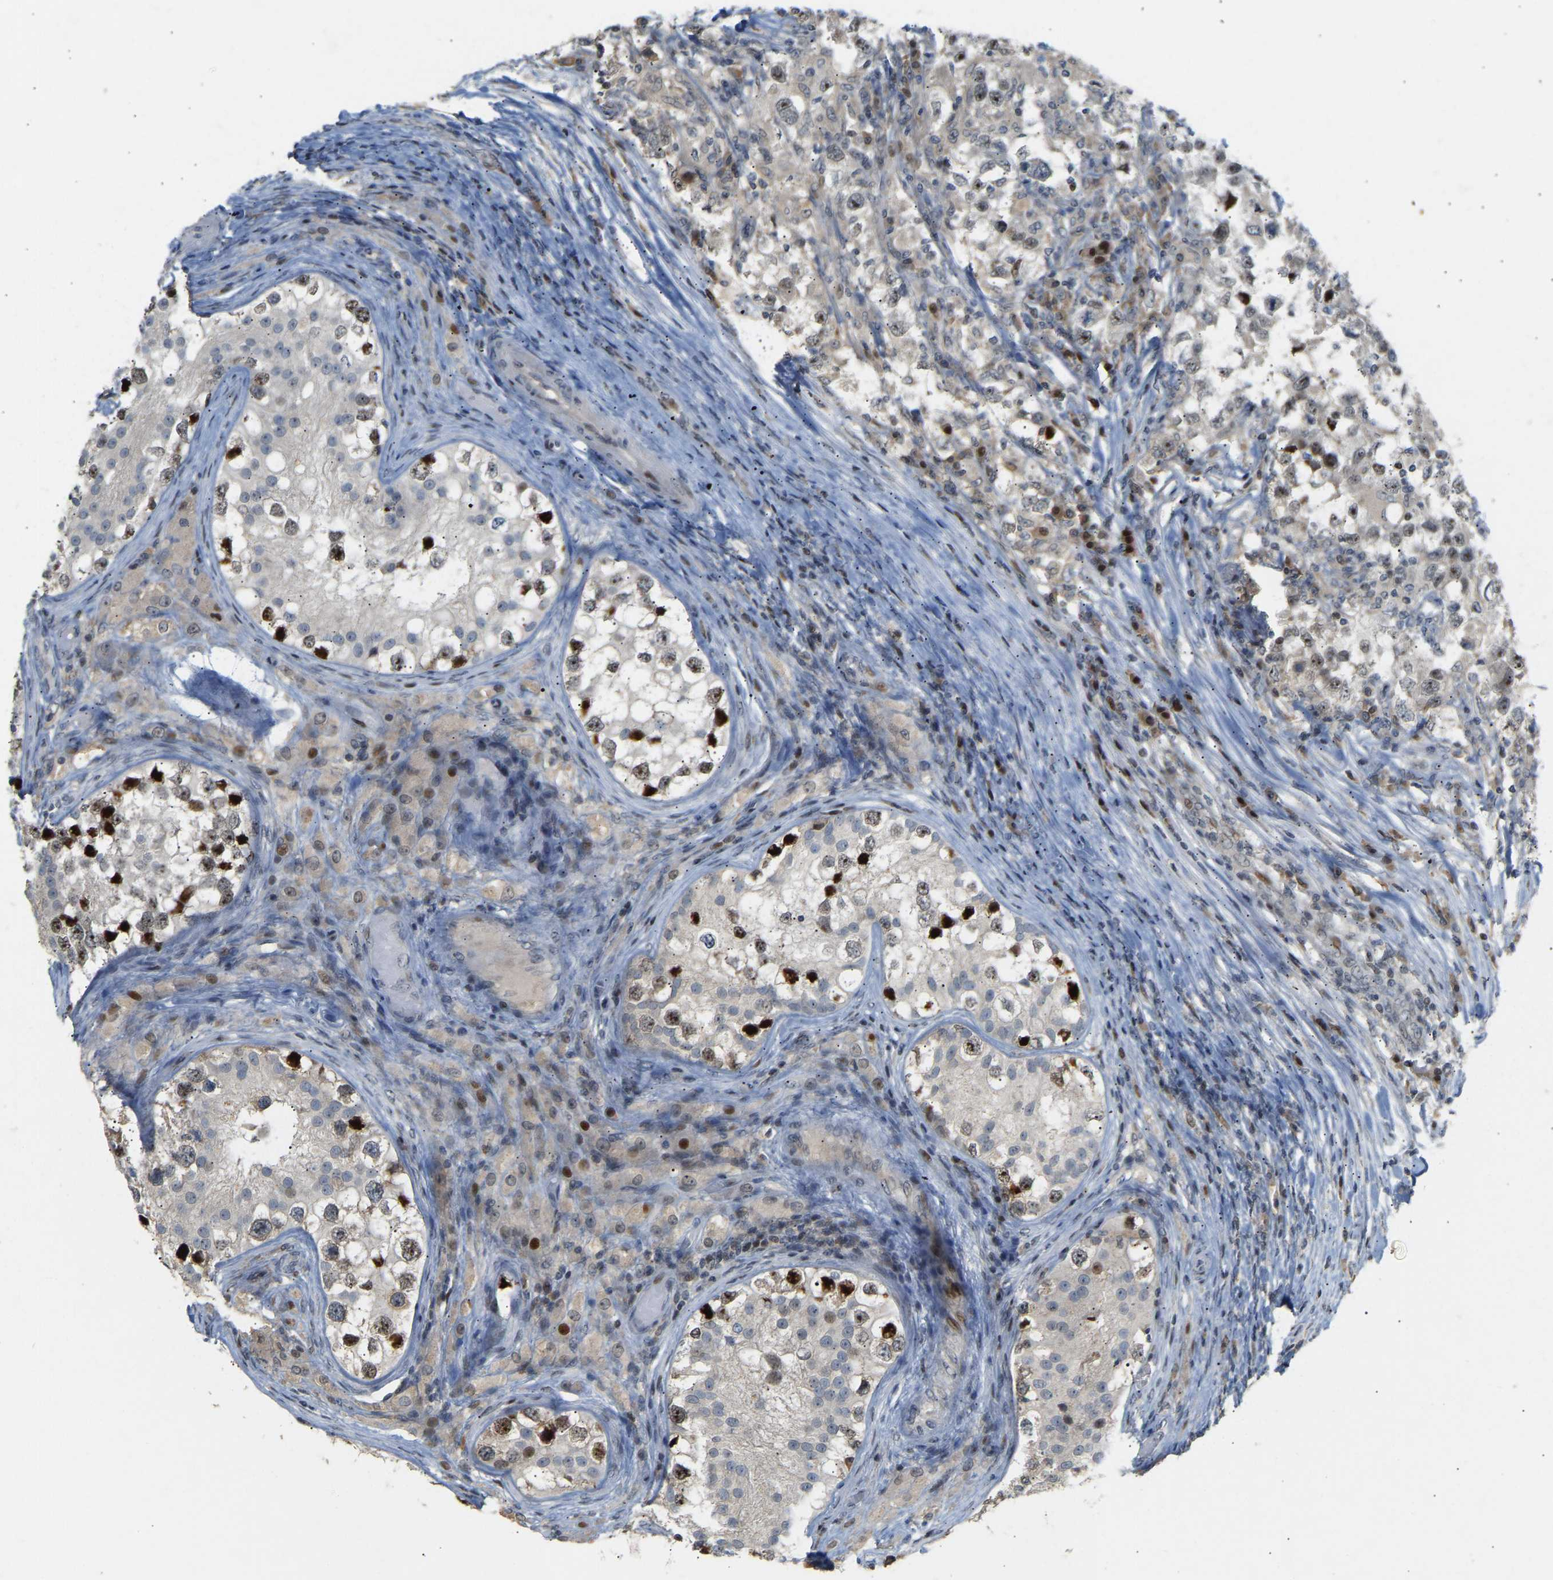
{"staining": {"intensity": "negative", "quantity": "none", "location": "none"}, "tissue": "testis cancer", "cell_type": "Tumor cells", "image_type": "cancer", "snomed": [{"axis": "morphology", "description": "Carcinoma, Embryonal, NOS"}, {"axis": "topography", "description": "Testis"}], "caption": "This is a histopathology image of IHC staining of embryonal carcinoma (testis), which shows no expression in tumor cells.", "gene": "PTPN4", "patient": {"sex": "male", "age": 21}}